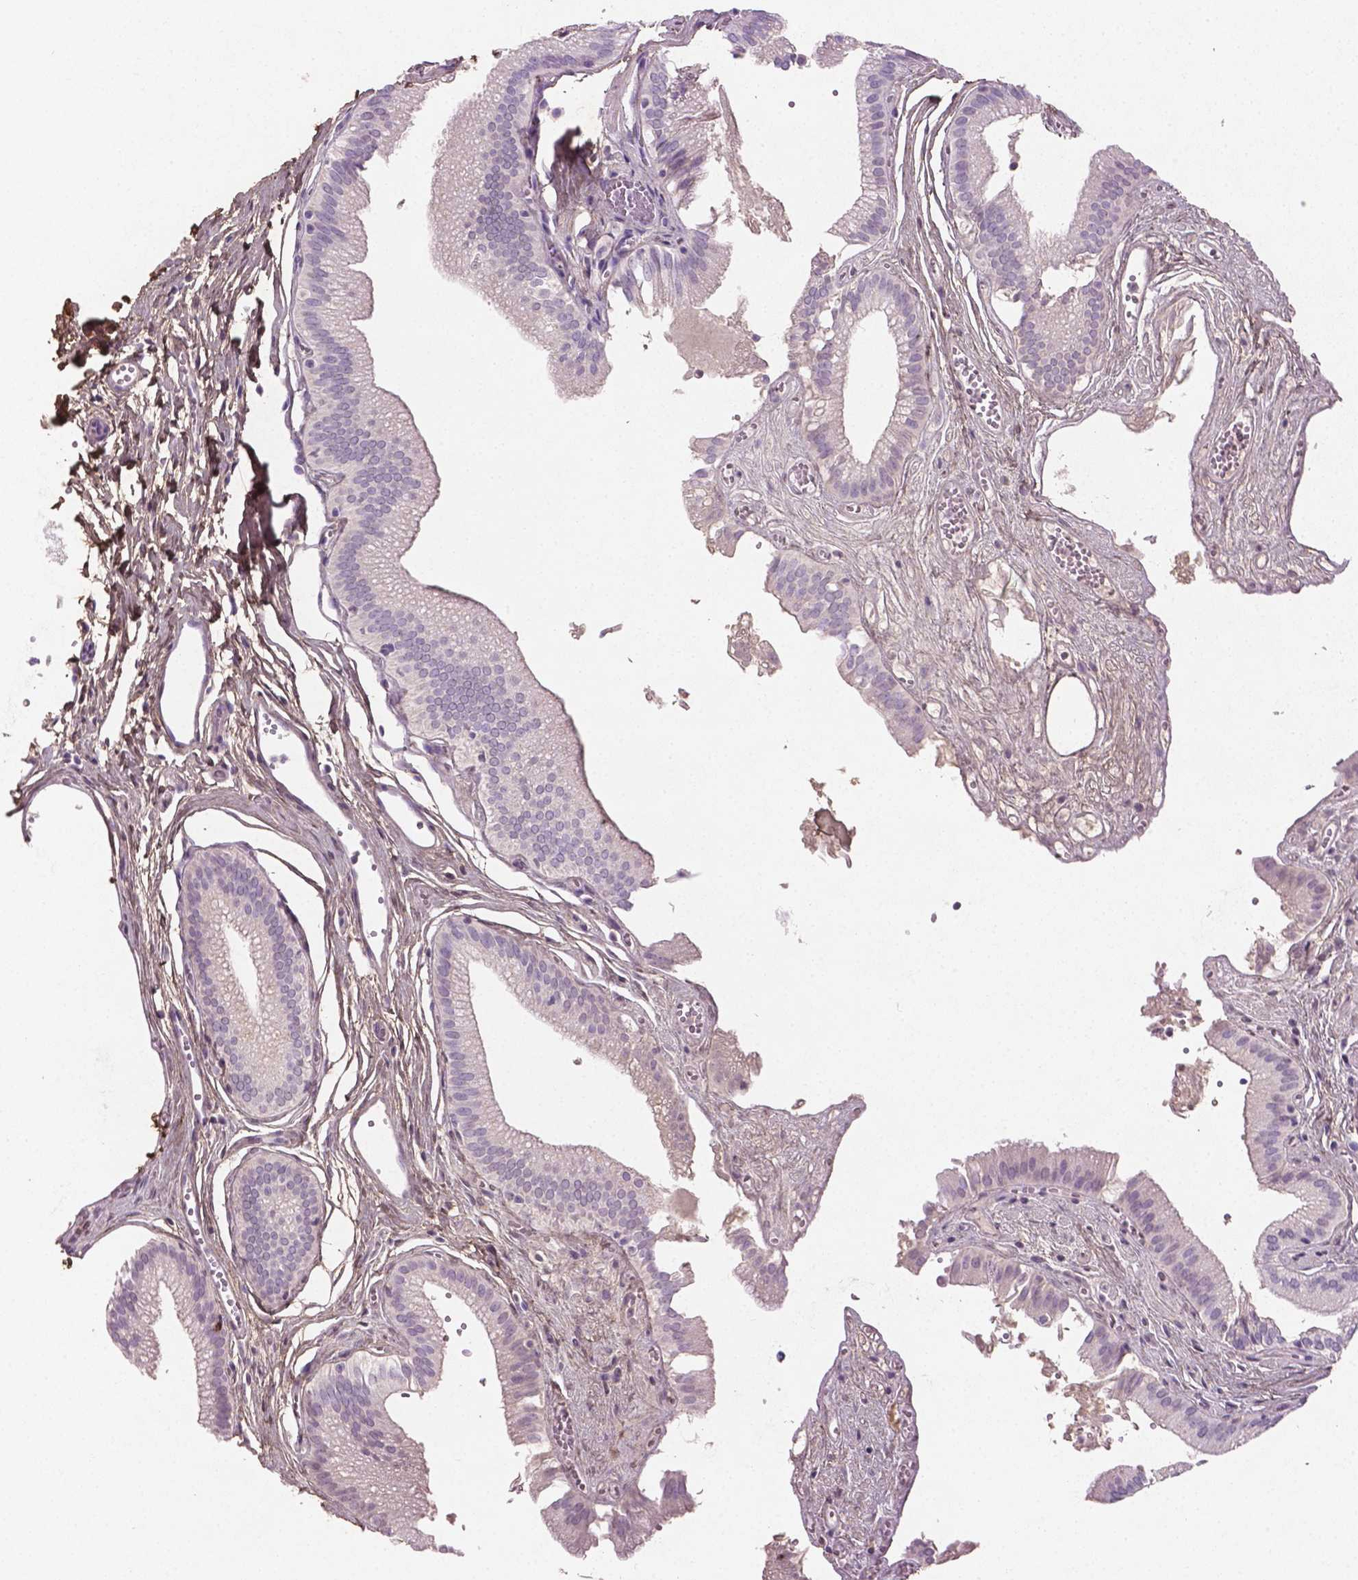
{"staining": {"intensity": "negative", "quantity": "none", "location": "none"}, "tissue": "gallbladder", "cell_type": "Glandular cells", "image_type": "normal", "snomed": [{"axis": "morphology", "description": "Normal tissue, NOS"}, {"axis": "topography", "description": "Gallbladder"}, {"axis": "topography", "description": "Peripheral nerve tissue"}], "caption": "This is an immunohistochemistry micrograph of unremarkable gallbladder. There is no positivity in glandular cells.", "gene": "DLG2", "patient": {"sex": "male", "age": 17}}